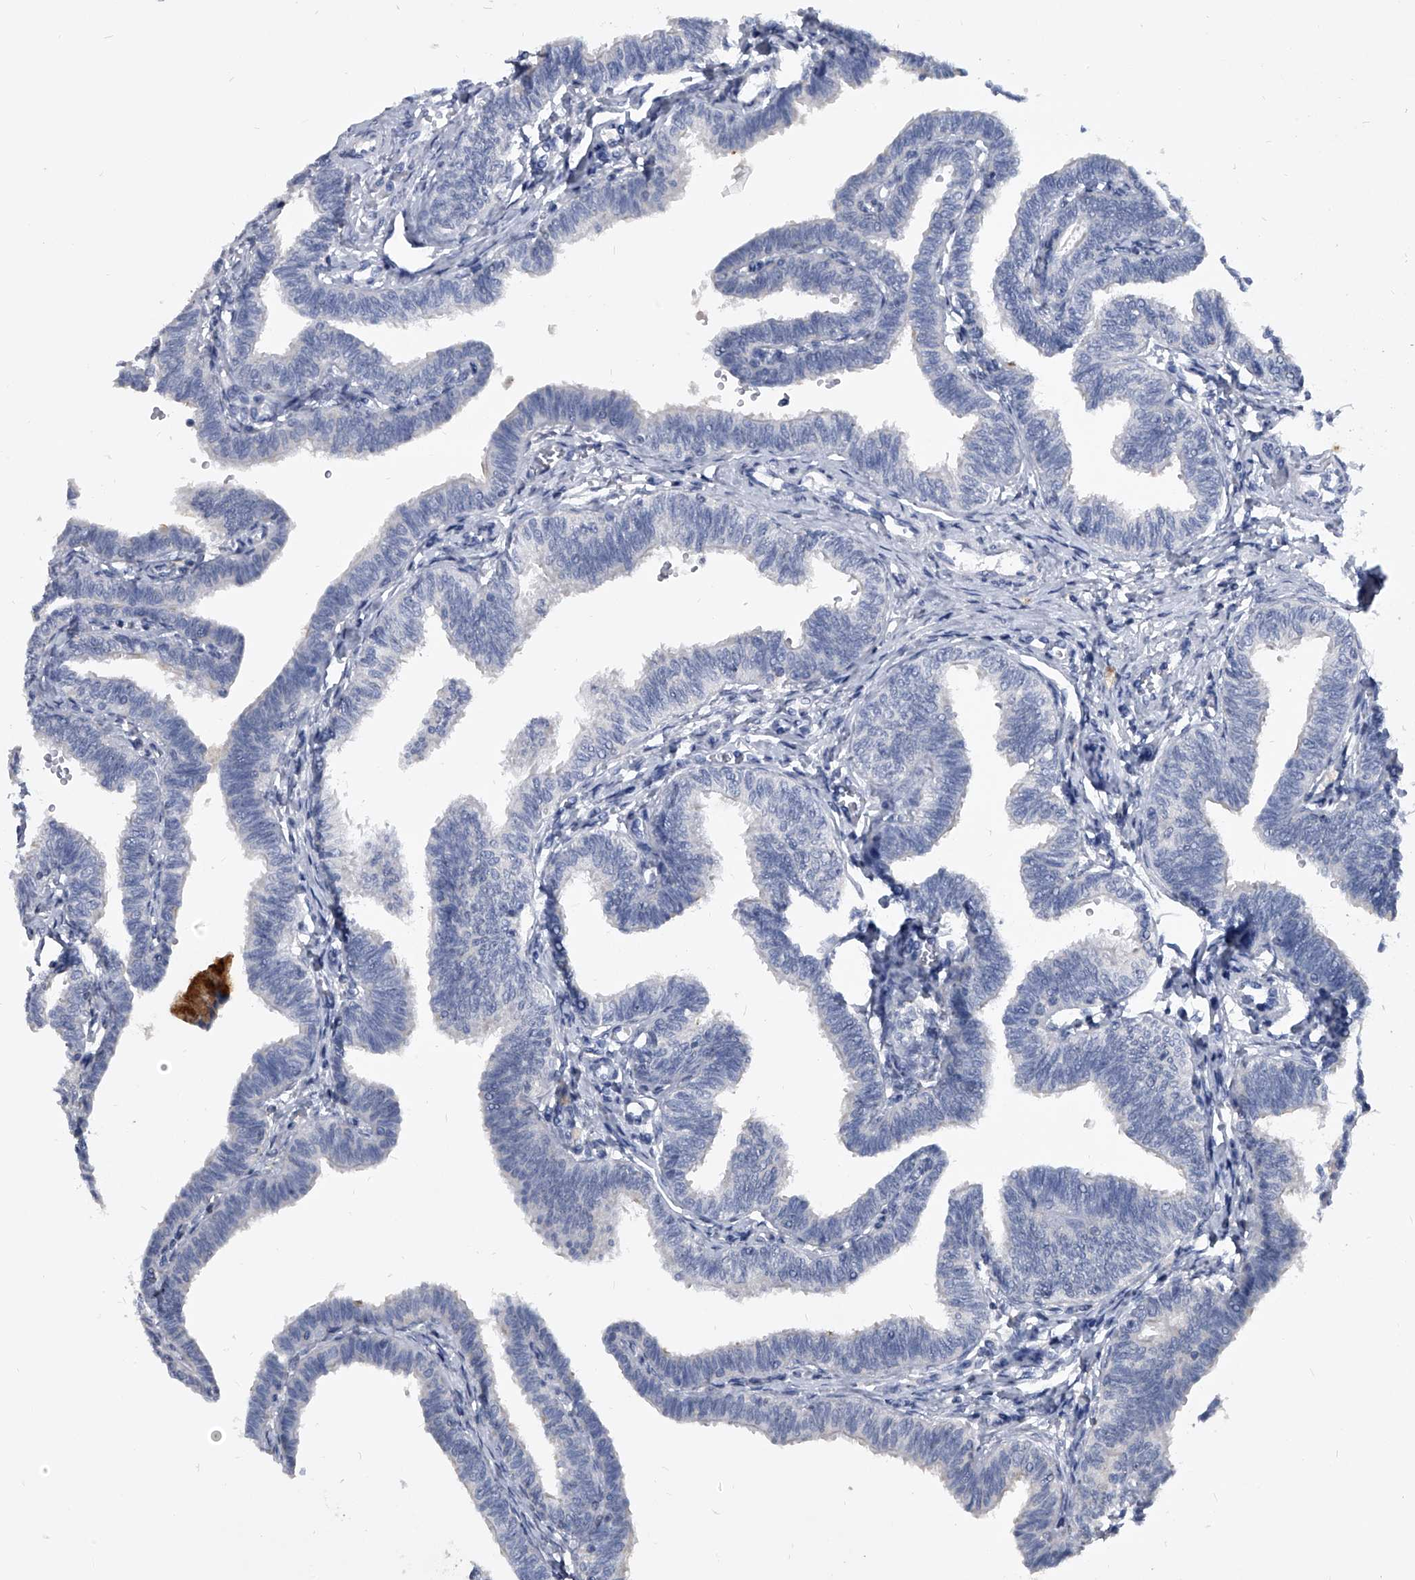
{"staining": {"intensity": "negative", "quantity": "none", "location": "none"}, "tissue": "fallopian tube", "cell_type": "Glandular cells", "image_type": "normal", "snomed": [{"axis": "morphology", "description": "Normal tissue, NOS"}, {"axis": "topography", "description": "Fallopian tube"}, {"axis": "topography", "description": "Ovary"}], "caption": "DAB immunohistochemical staining of normal human fallopian tube shows no significant positivity in glandular cells.", "gene": "BCAS1", "patient": {"sex": "female", "age": 23}}